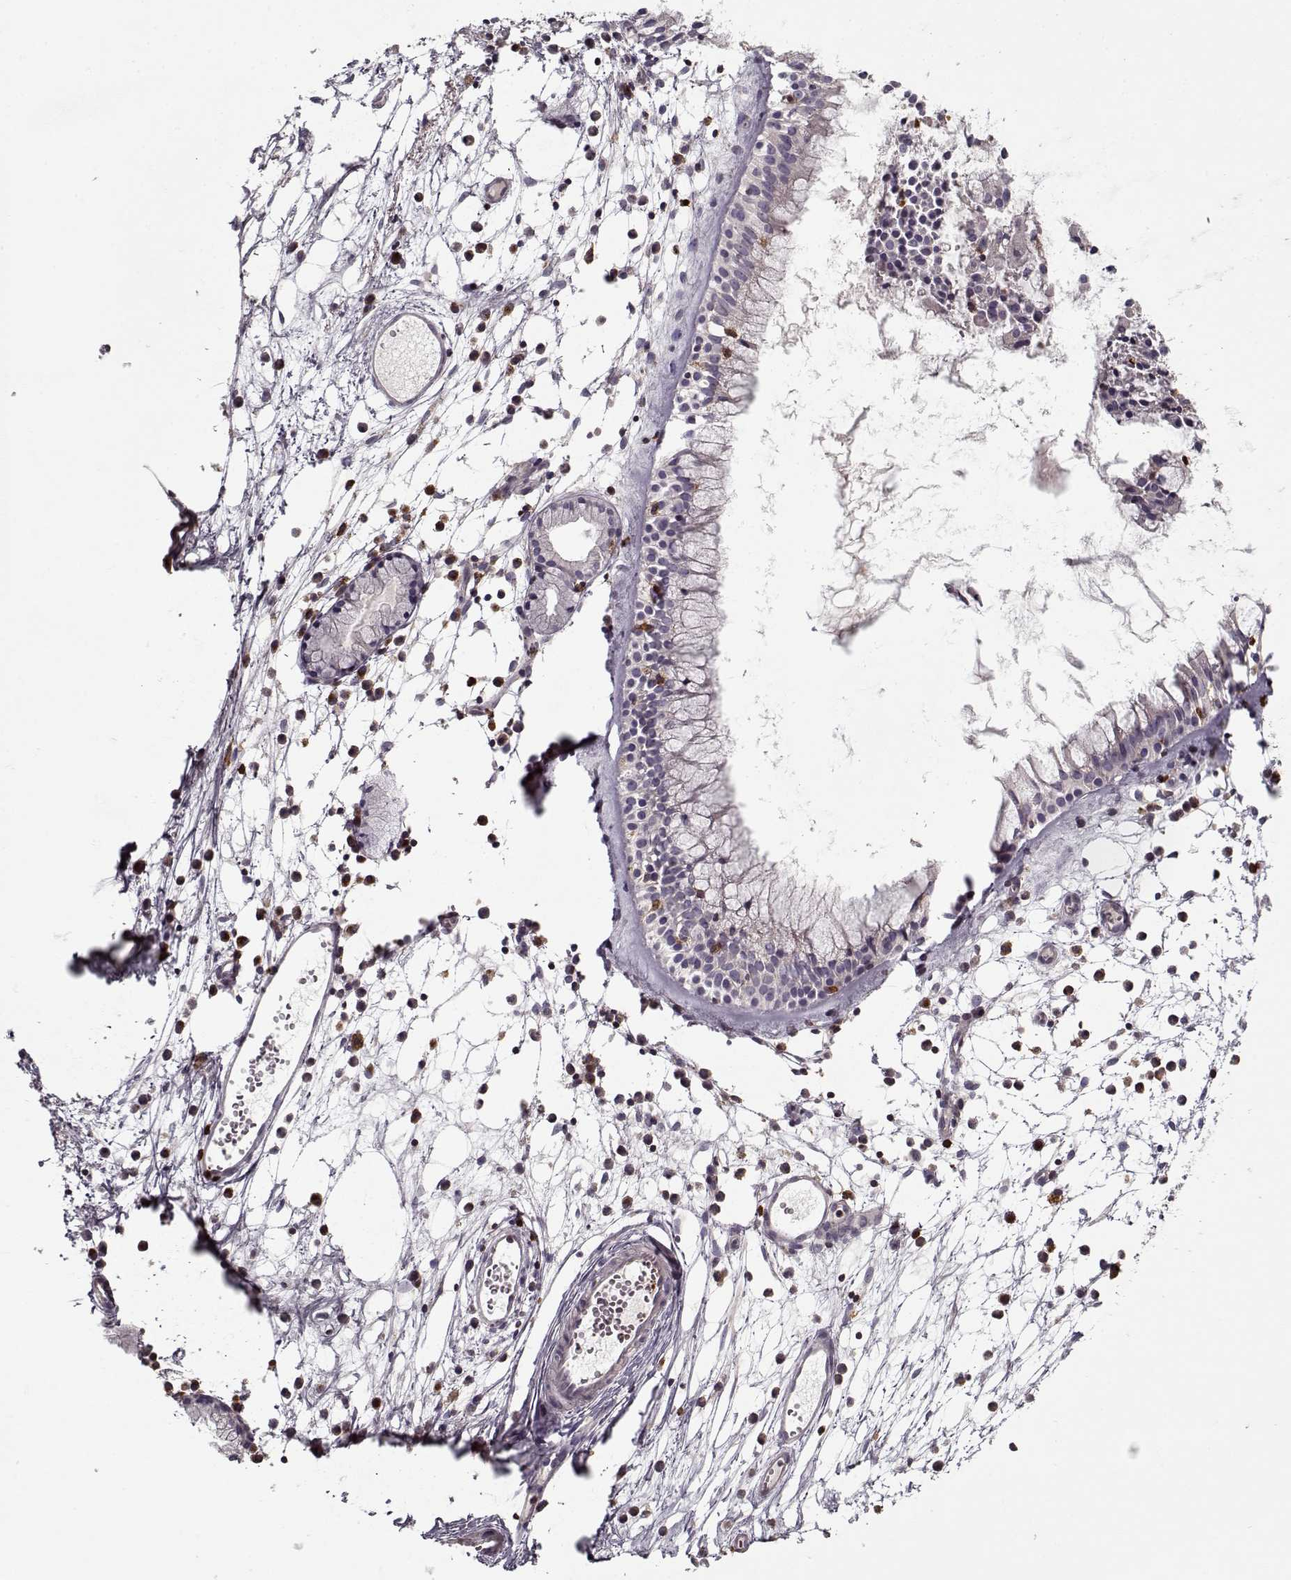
{"staining": {"intensity": "negative", "quantity": "none", "location": "none"}, "tissue": "nasopharynx", "cell_type": "Respiratory epithelial cells", "image_type": "normal", "snomed": [{"axis": "morphology", "description": "Normal tissue, NOS"}, {"axis": "topography", "description": "Nasopharynx"}], "caption": "This is a photomicrograph of immunohistochemistry staining of benign nasopharynx, which shows no staining in respiratory epithelial cells. (DAB (3,3'-diaminobenzidine) immunohistochemistry (IHC) with hematoxylin counter stain).", "gene": "UNC13D", "patient": {"sex": "female", "age": 85}}